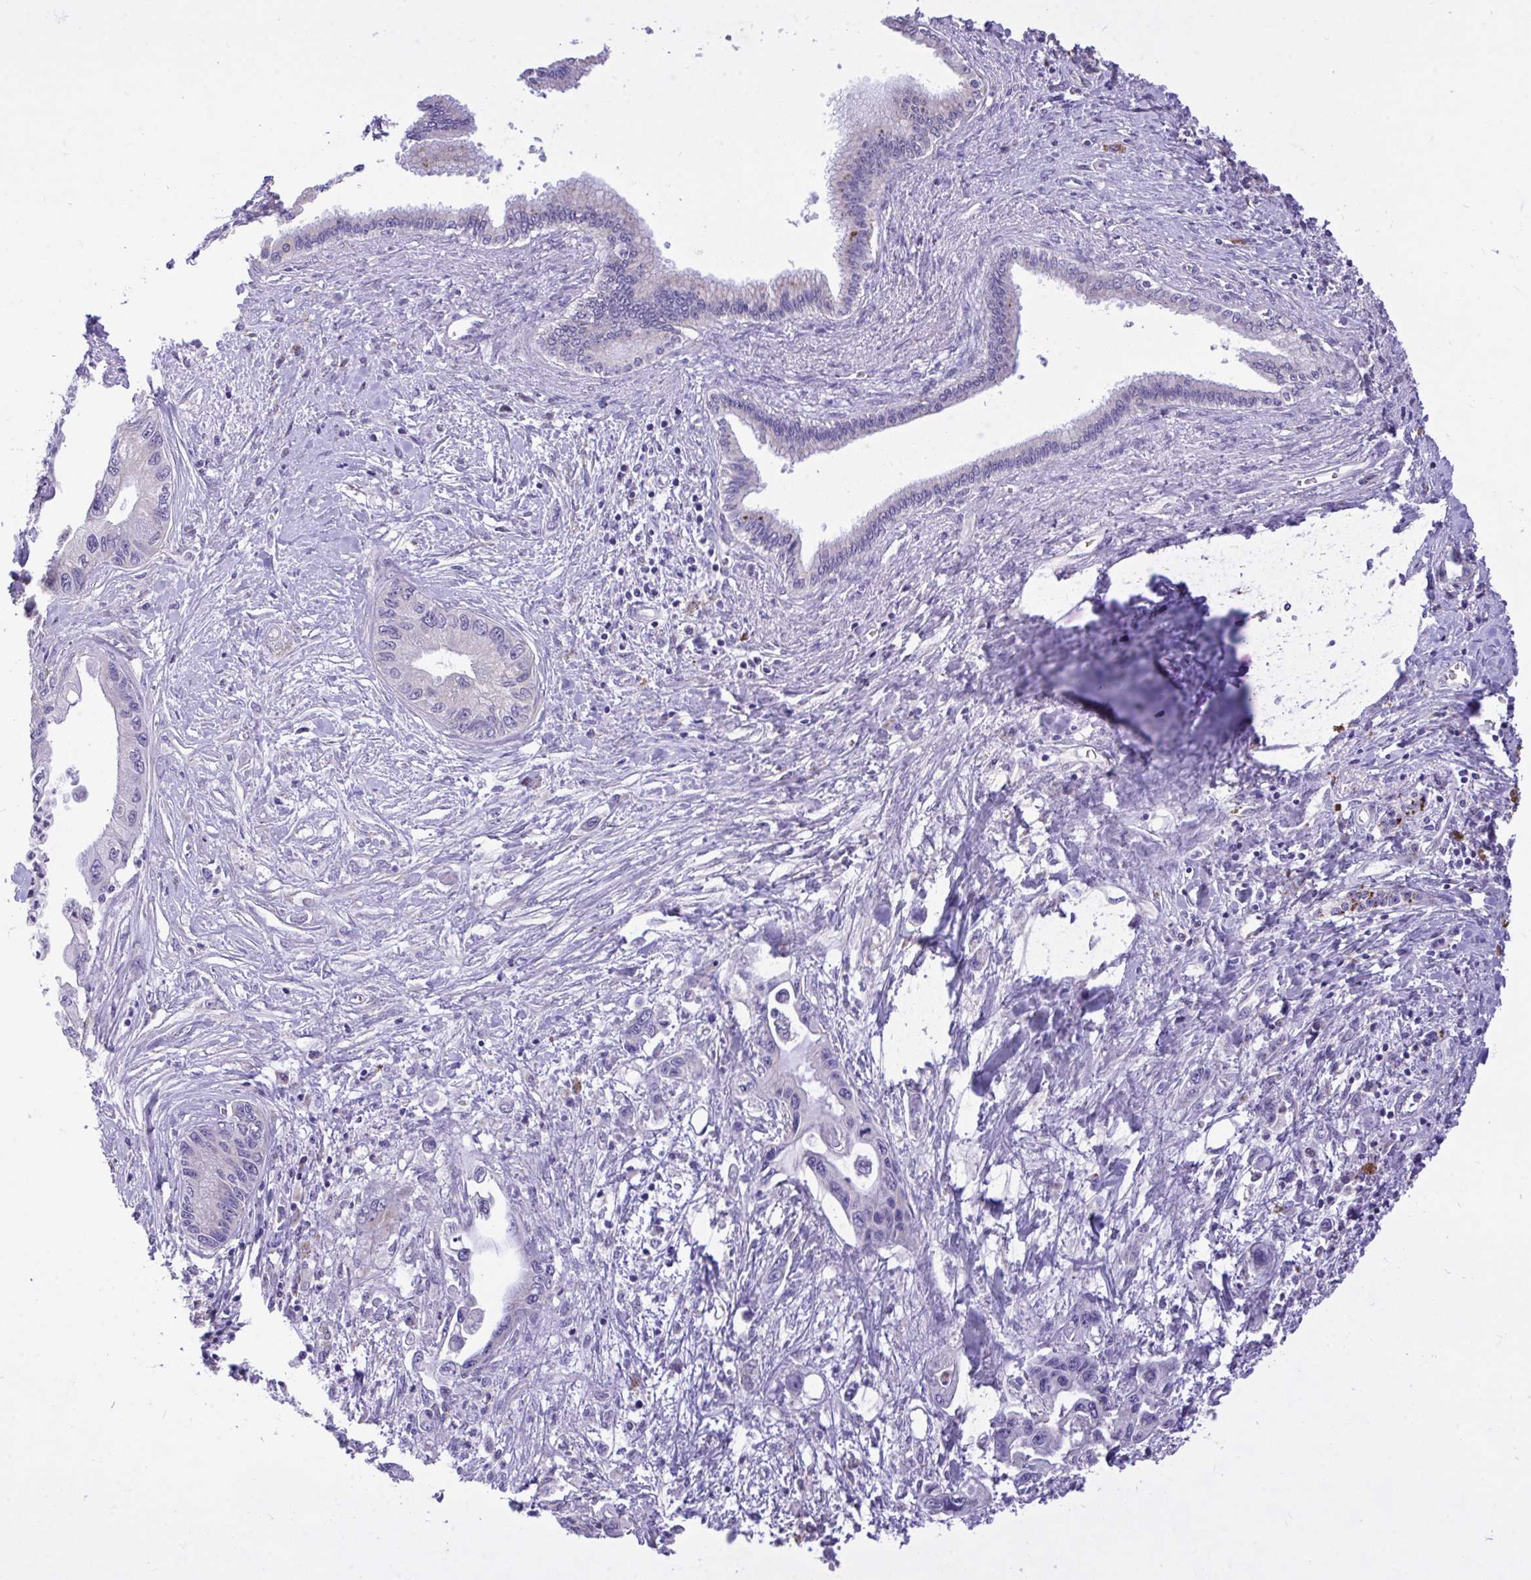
{"staining": {"intensity": "negative", "quantity": "none", "location": "none"}, "tissue": "pancreatic cancer", "cell_type": "Tumor cells", "image_type": "cancer", "snomed": [{"axis": "morphology", "description": "Adenocarcinoma, NOS"}, {"axis": "topography", "description": "Pancreas"}], "caption": "Immunohistochemistry photomicrograph of human pancreatic adenocarcinoma stained for a protein (brown), which exhibits no positivity in tumor cells.", "gene": "MPC2", "patient": {"sex": "male", "age": 61}}